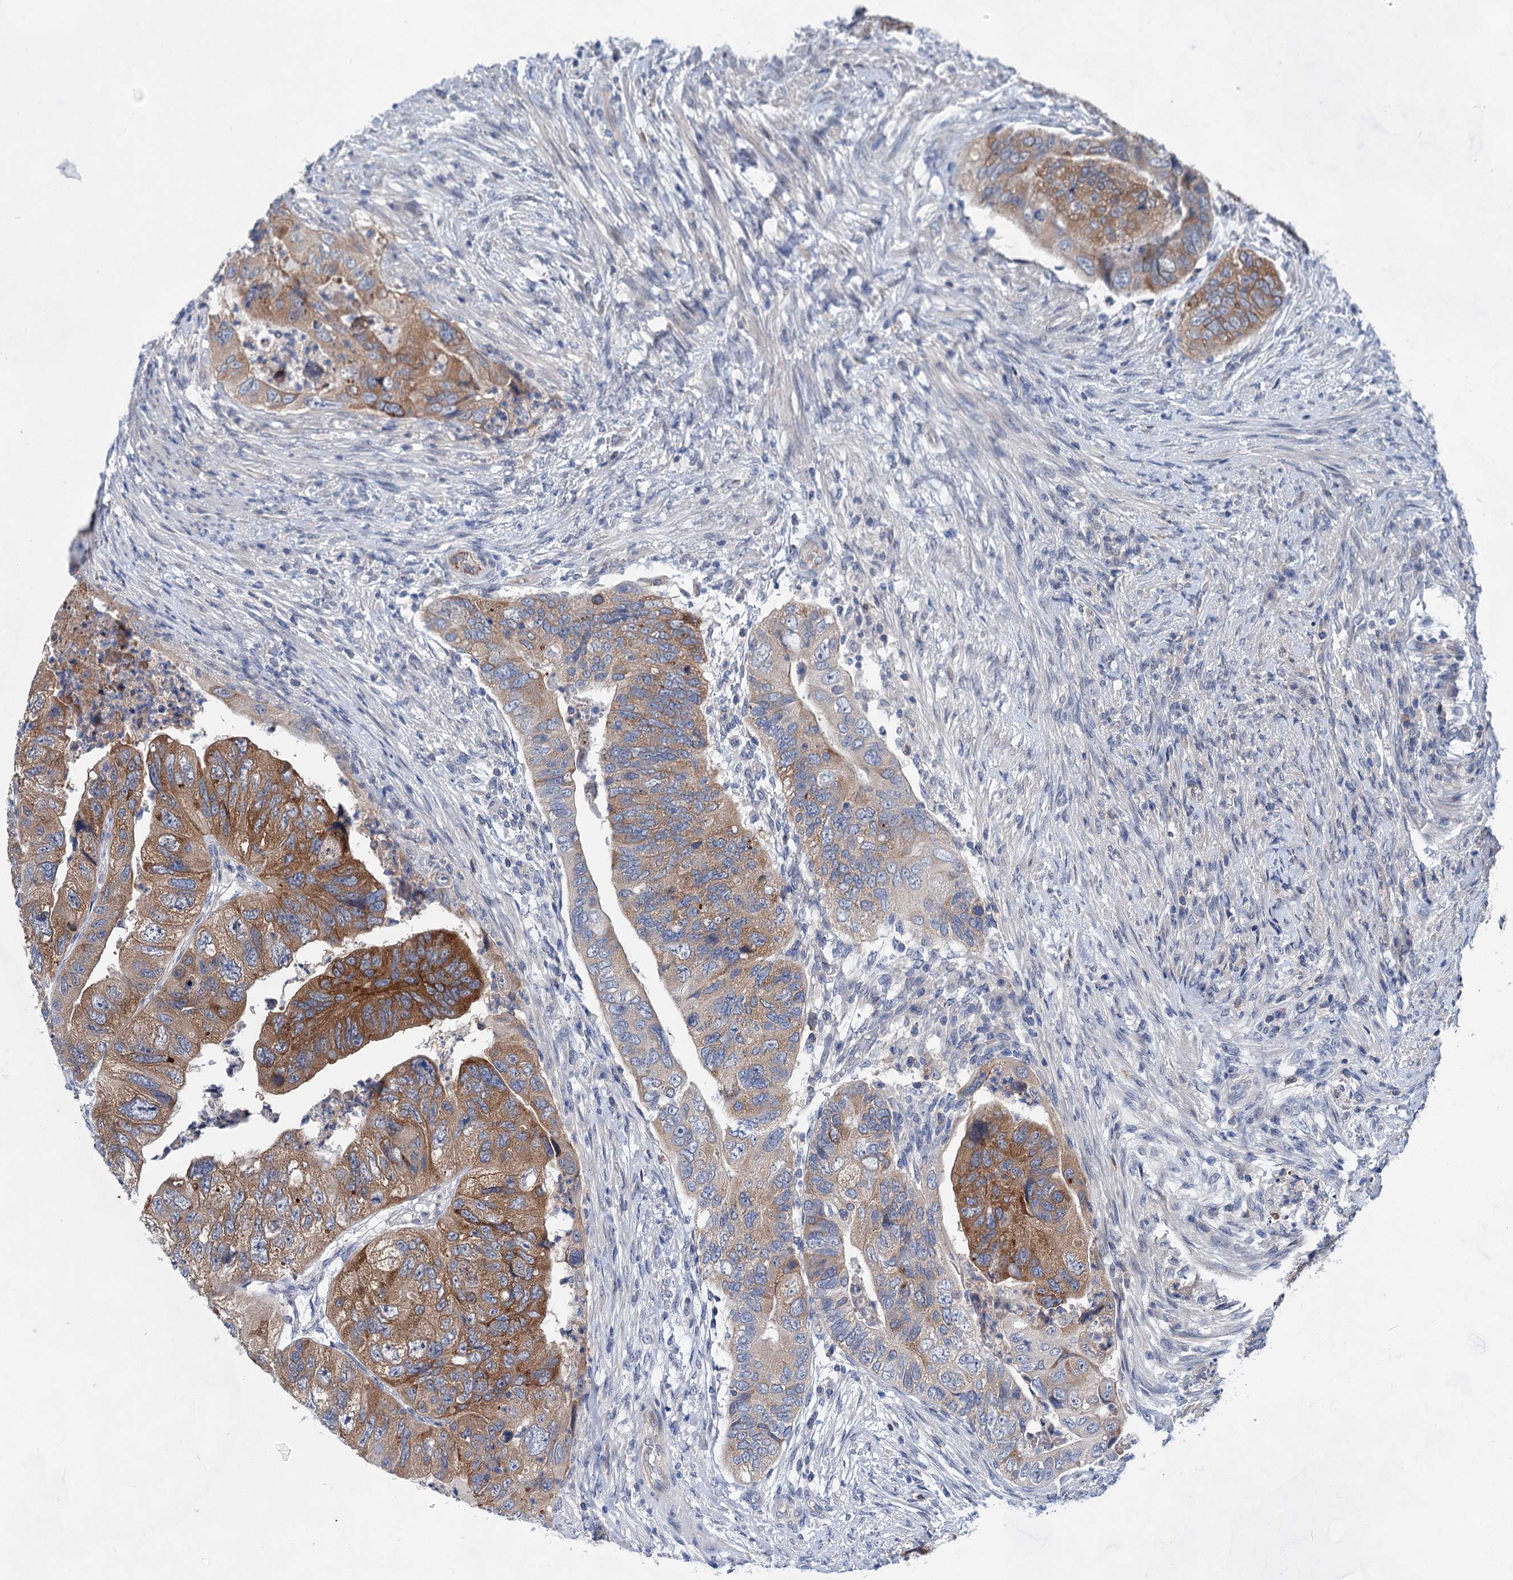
{"staining": {"intensity": "moderate", "quantity": ">75%", "location": "cytoplasmic/membranous"}, "tissue": "colorectal cancer", "cell_type": "Tumor cells", "image_type": "cancer", "snomed": [{"axis": "morphology", "description": "Adenocarcinoma, NOS"}, {"axis": "topography", "description": "Rectum"}], "caption": "DAB (3,3'-diaminobenzidine) immunohistochemical staining of human colorectal cancer reveals moderate cytoplasmic/membranous protein positivity in about >75% of tumor cells.", "gene": "MORN3", "patient": {"sex": "male", "age": 63}}